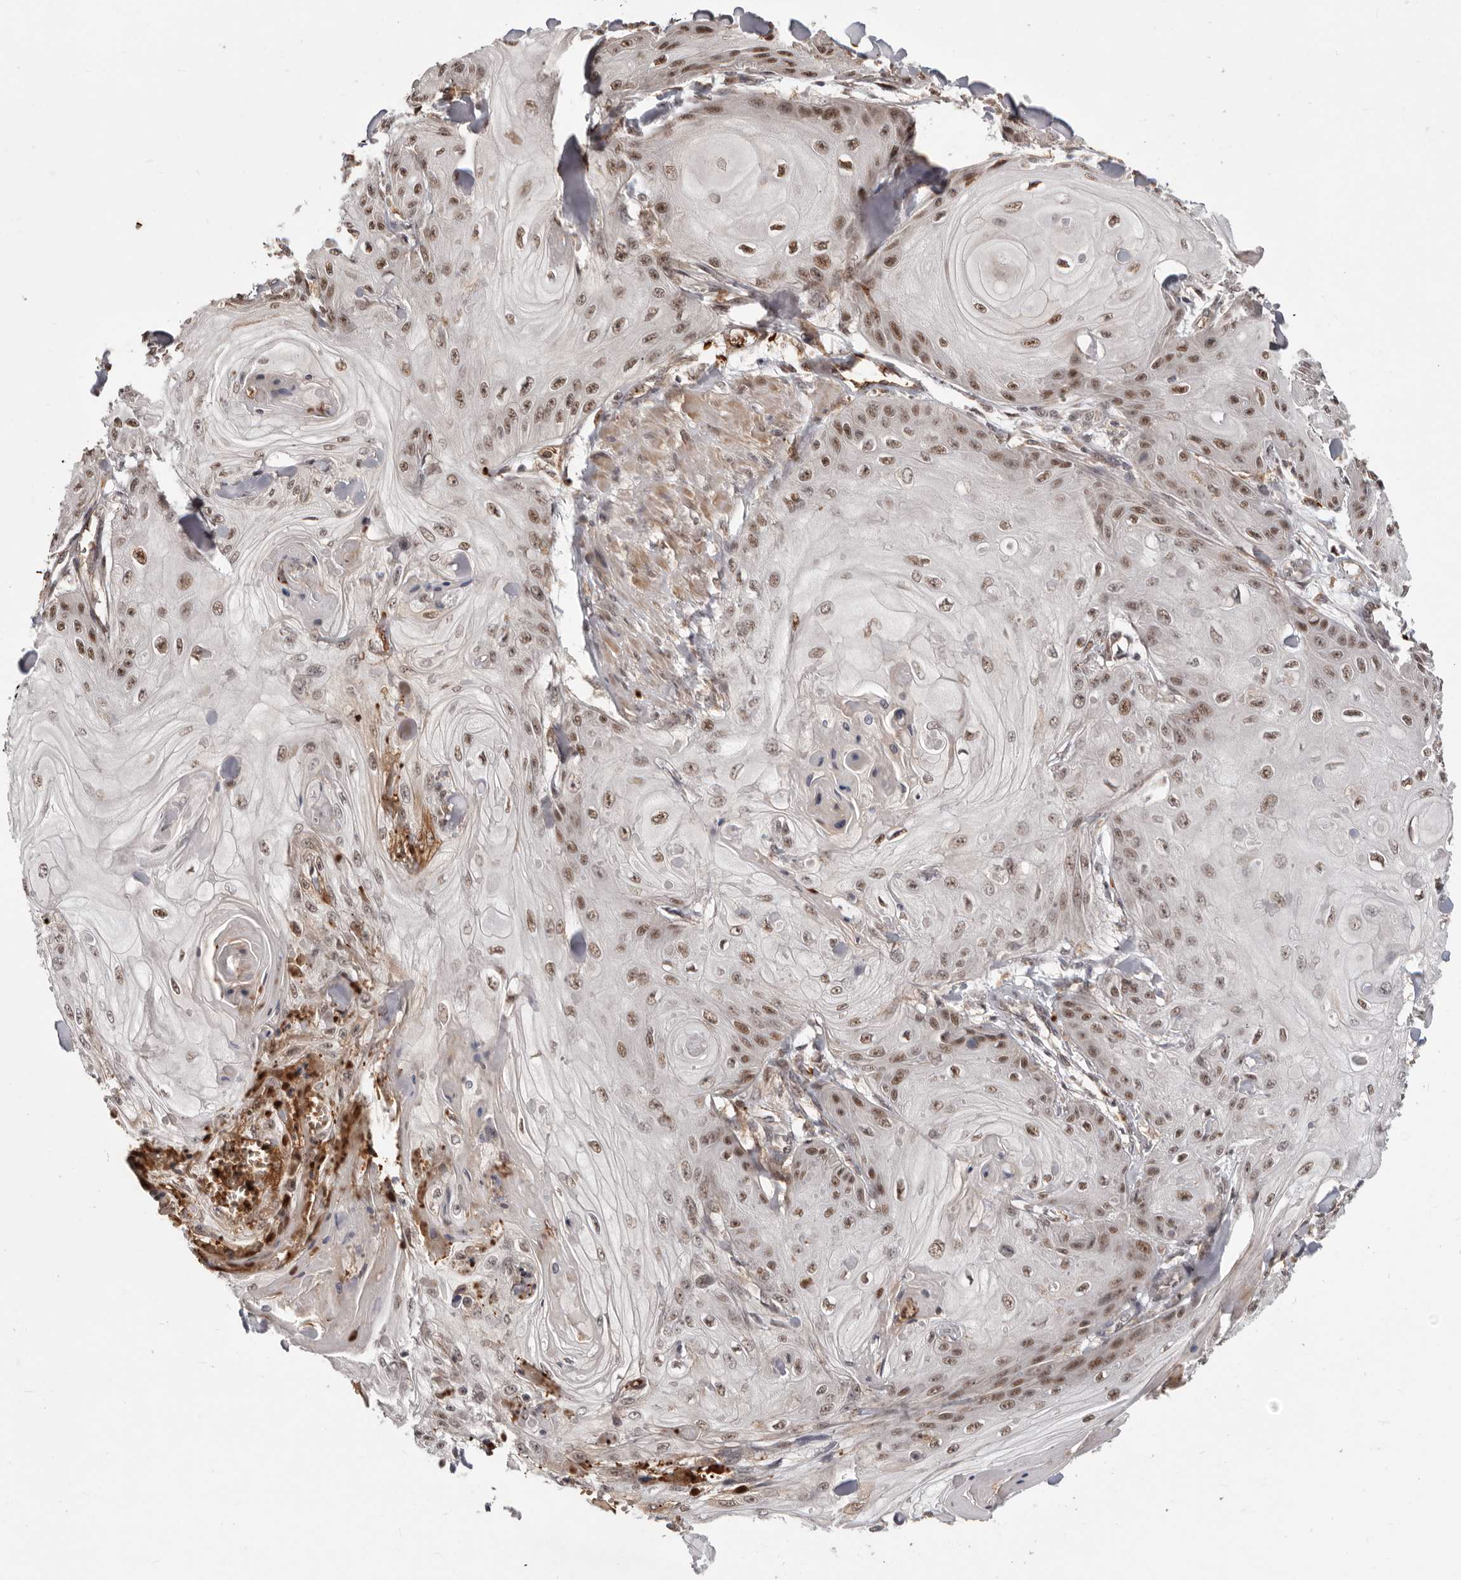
{"staining": {"intensity": "moderate", "quantity": ">75%", "location": "nuclear"}, "tissue": "skin cancer", "cell_type": "Tumor cells", "image_type": "cancer", "snomed": [{"axis": "morphology", "description": "Squamous cell carcinoma, NOS"}, {"axis": "topography", "description": "Skin"}], "caption": "Immunohistochemistry (DAB) staining of human skin cancer demonstrates moderate nuclear protein staining in approximately >75% of tumor cells.", "gene": "NCOA3", "patient": {"sex": "male", "age": 74}}